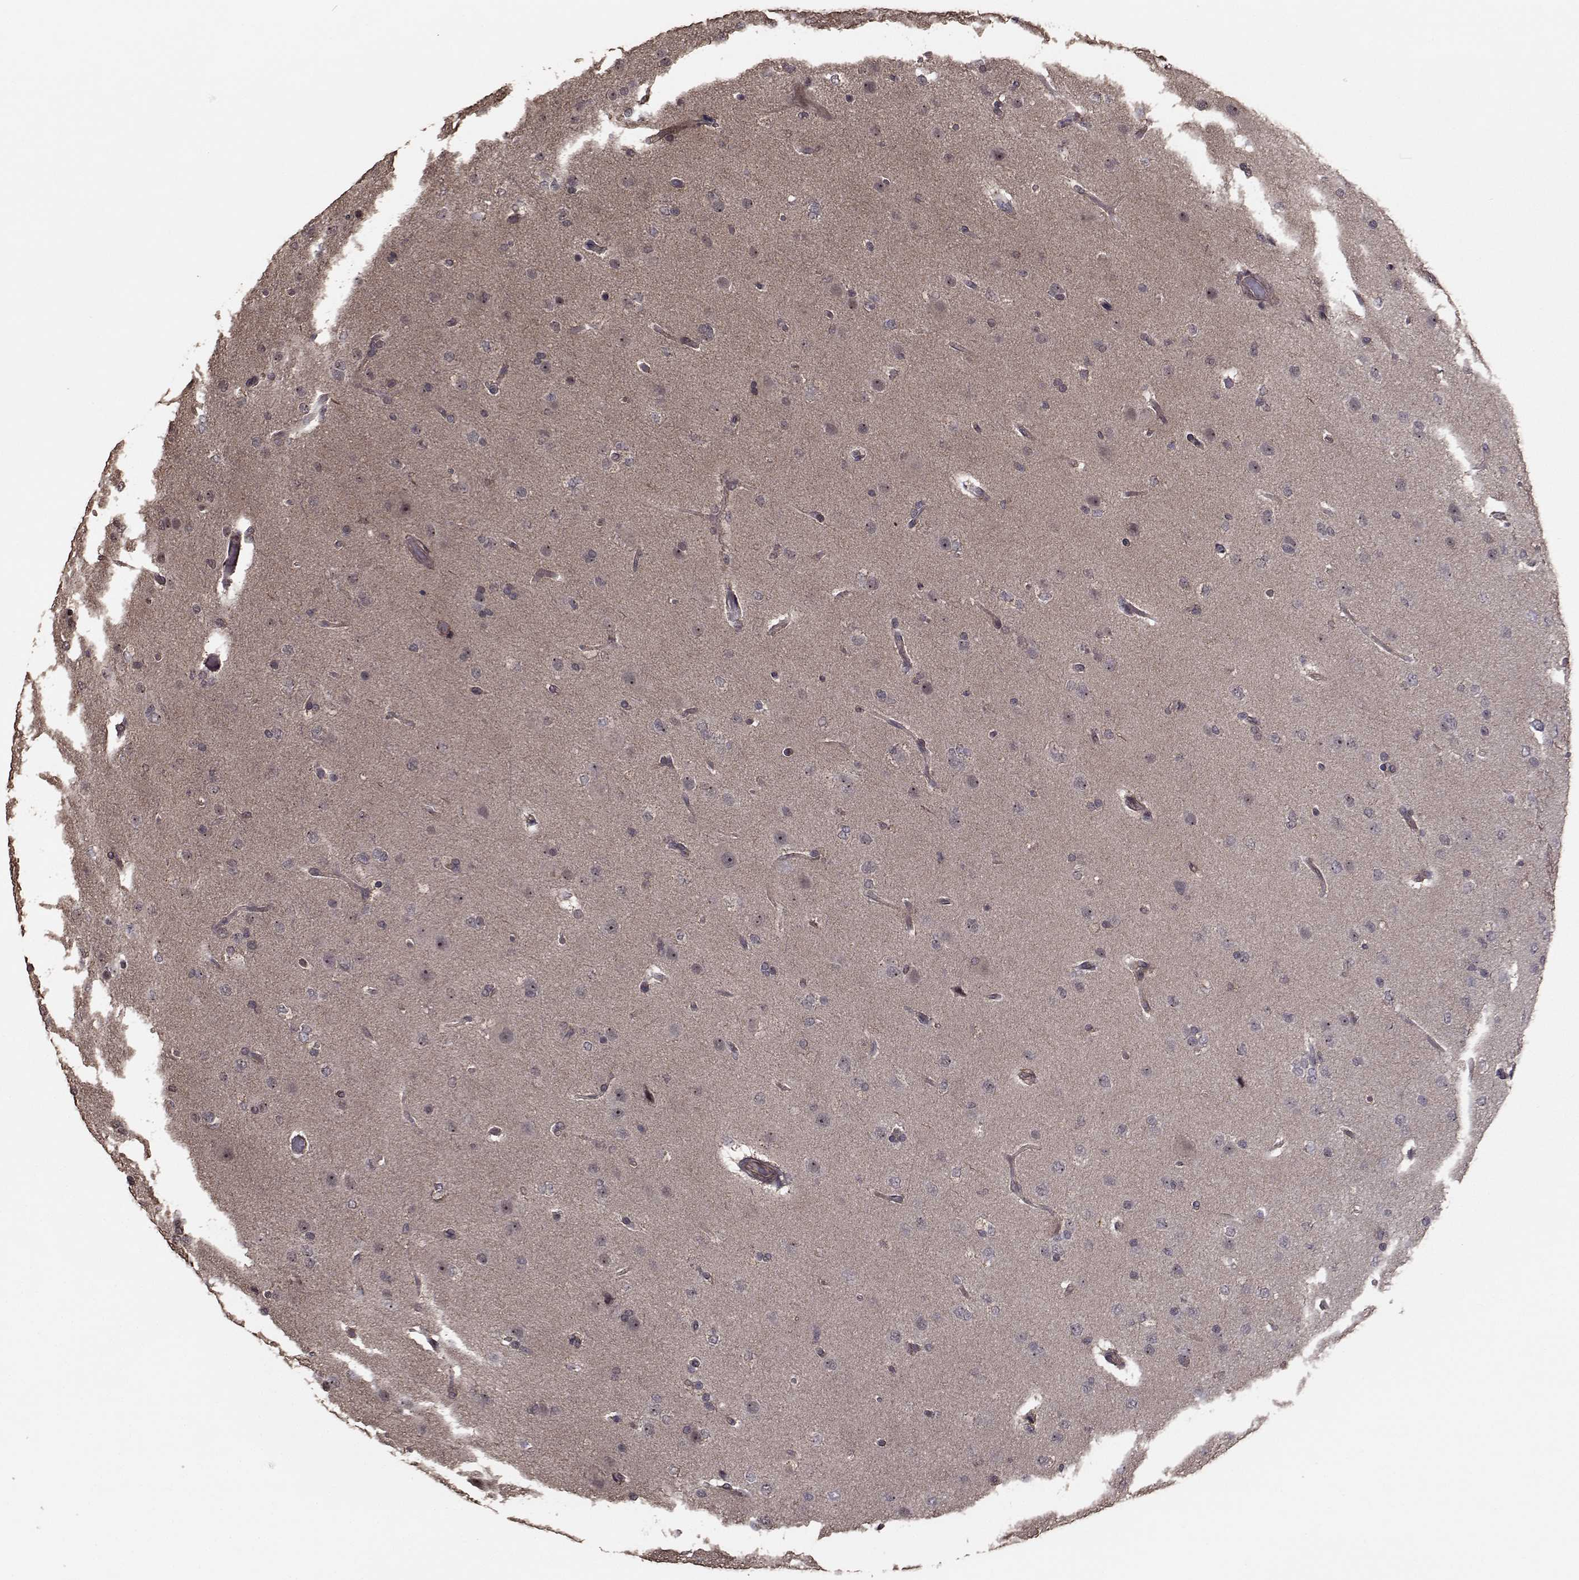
{"staining": {"intensity": "negative", "quantity": "none", "location": "none"}, "tissue": "glioma", "cell_type": "Tumor cells", "image_type": "cancer", "snomed": [{"axis": "morphology", "description": "Glioma, malignant, High grade"}, {"axis": "topography", "description": "Brain"}], "caption": "A micrograph of human glioma is negative for staining in tumor cells. The staining is performed using DAB brown chromogen with nuclei counter-stained in using hematoxylin.", "gene": "TRIP10", "patient": {"sex": "male", "age": 68}}